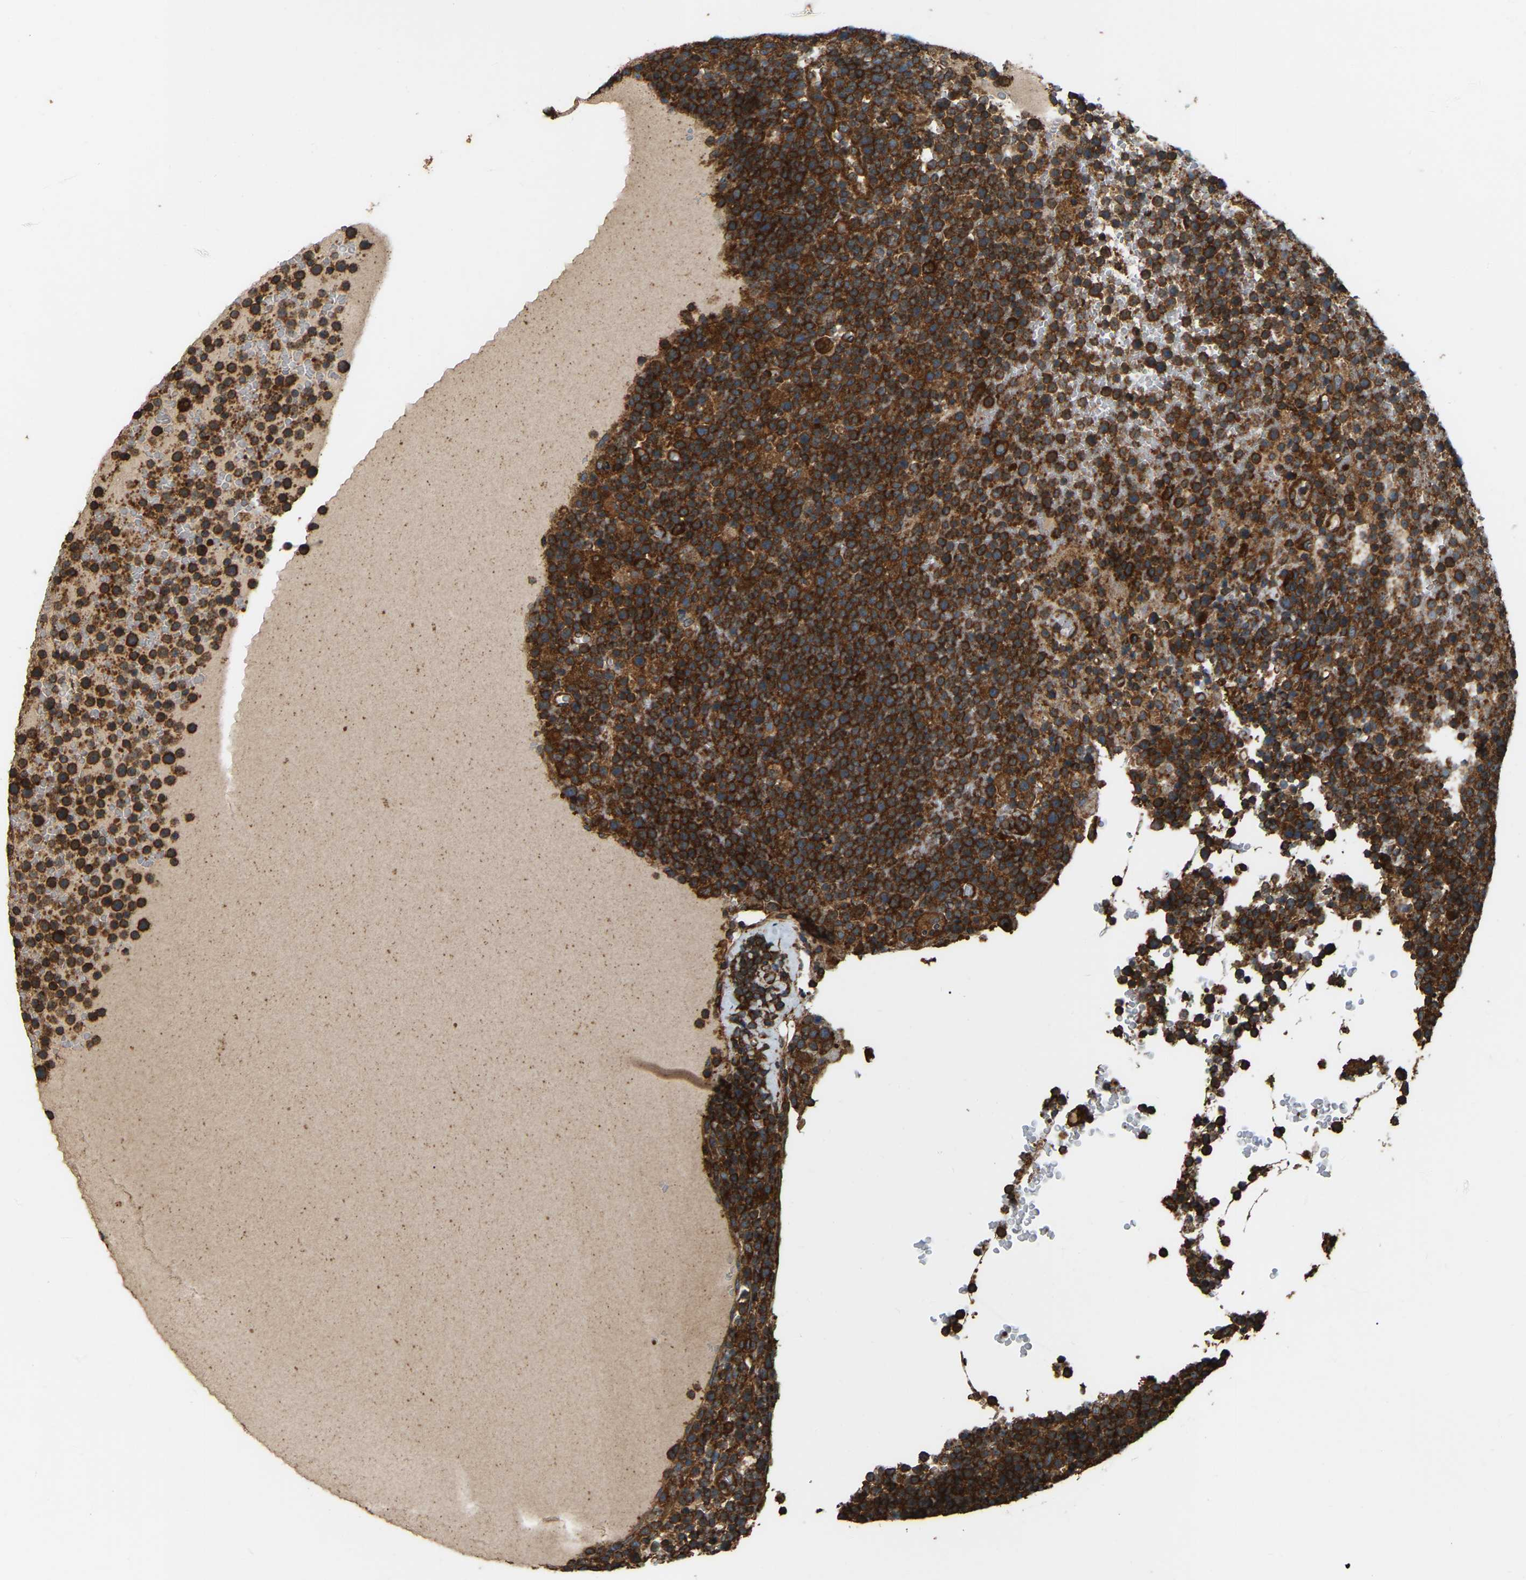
{"staining": {"intensity": "strong", "quantity": ">75%", "location": "cytoplasmic/membranous"}, "tissue": "lymphoma", "cell_type": "Tumor cells", "image_type": "cancer", "snomed": [{"axis": "morphology", "description": "Malignant lymphoma, non-Hodgkin's type, High grade"}, {"axis": "topography", "description": "Lymph node"}], "caption": "IHC (DAB) staining of human lymphoma displays strong cytoplasmic/membranous protein positivity in about >75% of tumor cells.", "gene": "SAMD9L", "patient": {"sex": "male", "age": 61}}